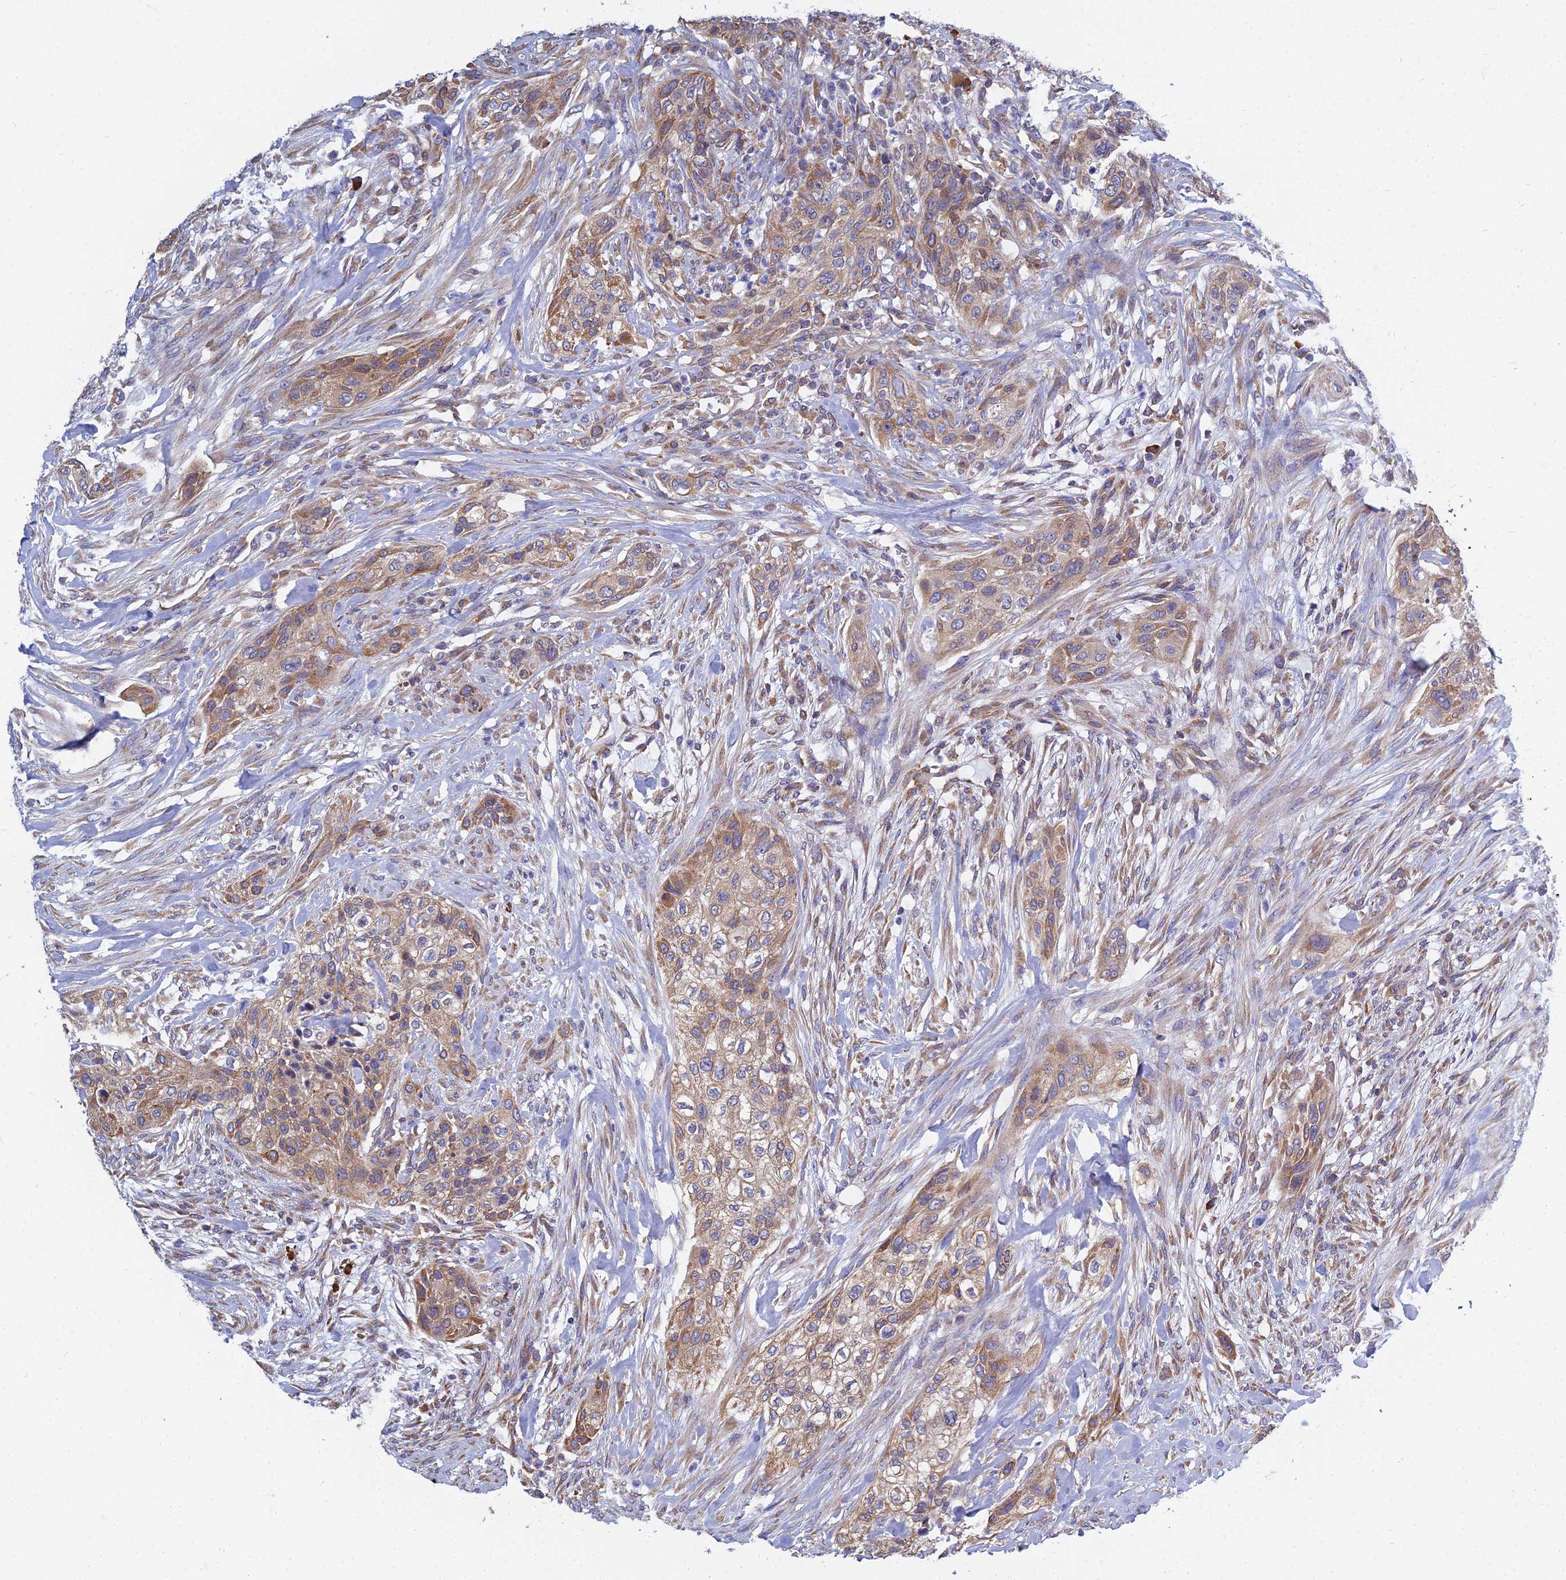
{"staining": {"intensity": "moderate", "quantity": ">75%", "location": "cytoplasmic/membranous"}, "tissue": "urothelial cancer", "cell_type": "Tumor cells", "image_type": "cancer", "snomed": [{"axis": "morphology", "description": "Urothelial carcinoma, High grade"}, {"axis": "topography", "description": "Urinary bladder"}], "caption": "A brown stain shows moderate cytoplasmic/membranous staining of a protein in human urothelial carcinoma (high-grade) tumor cells. Using DAB (brown) and hematoxylin (blue) stains, captured at high magnification using brightfield microscopy.", "gene": "KIAA1143", "patient": {"sex": "male", "age": 35}}